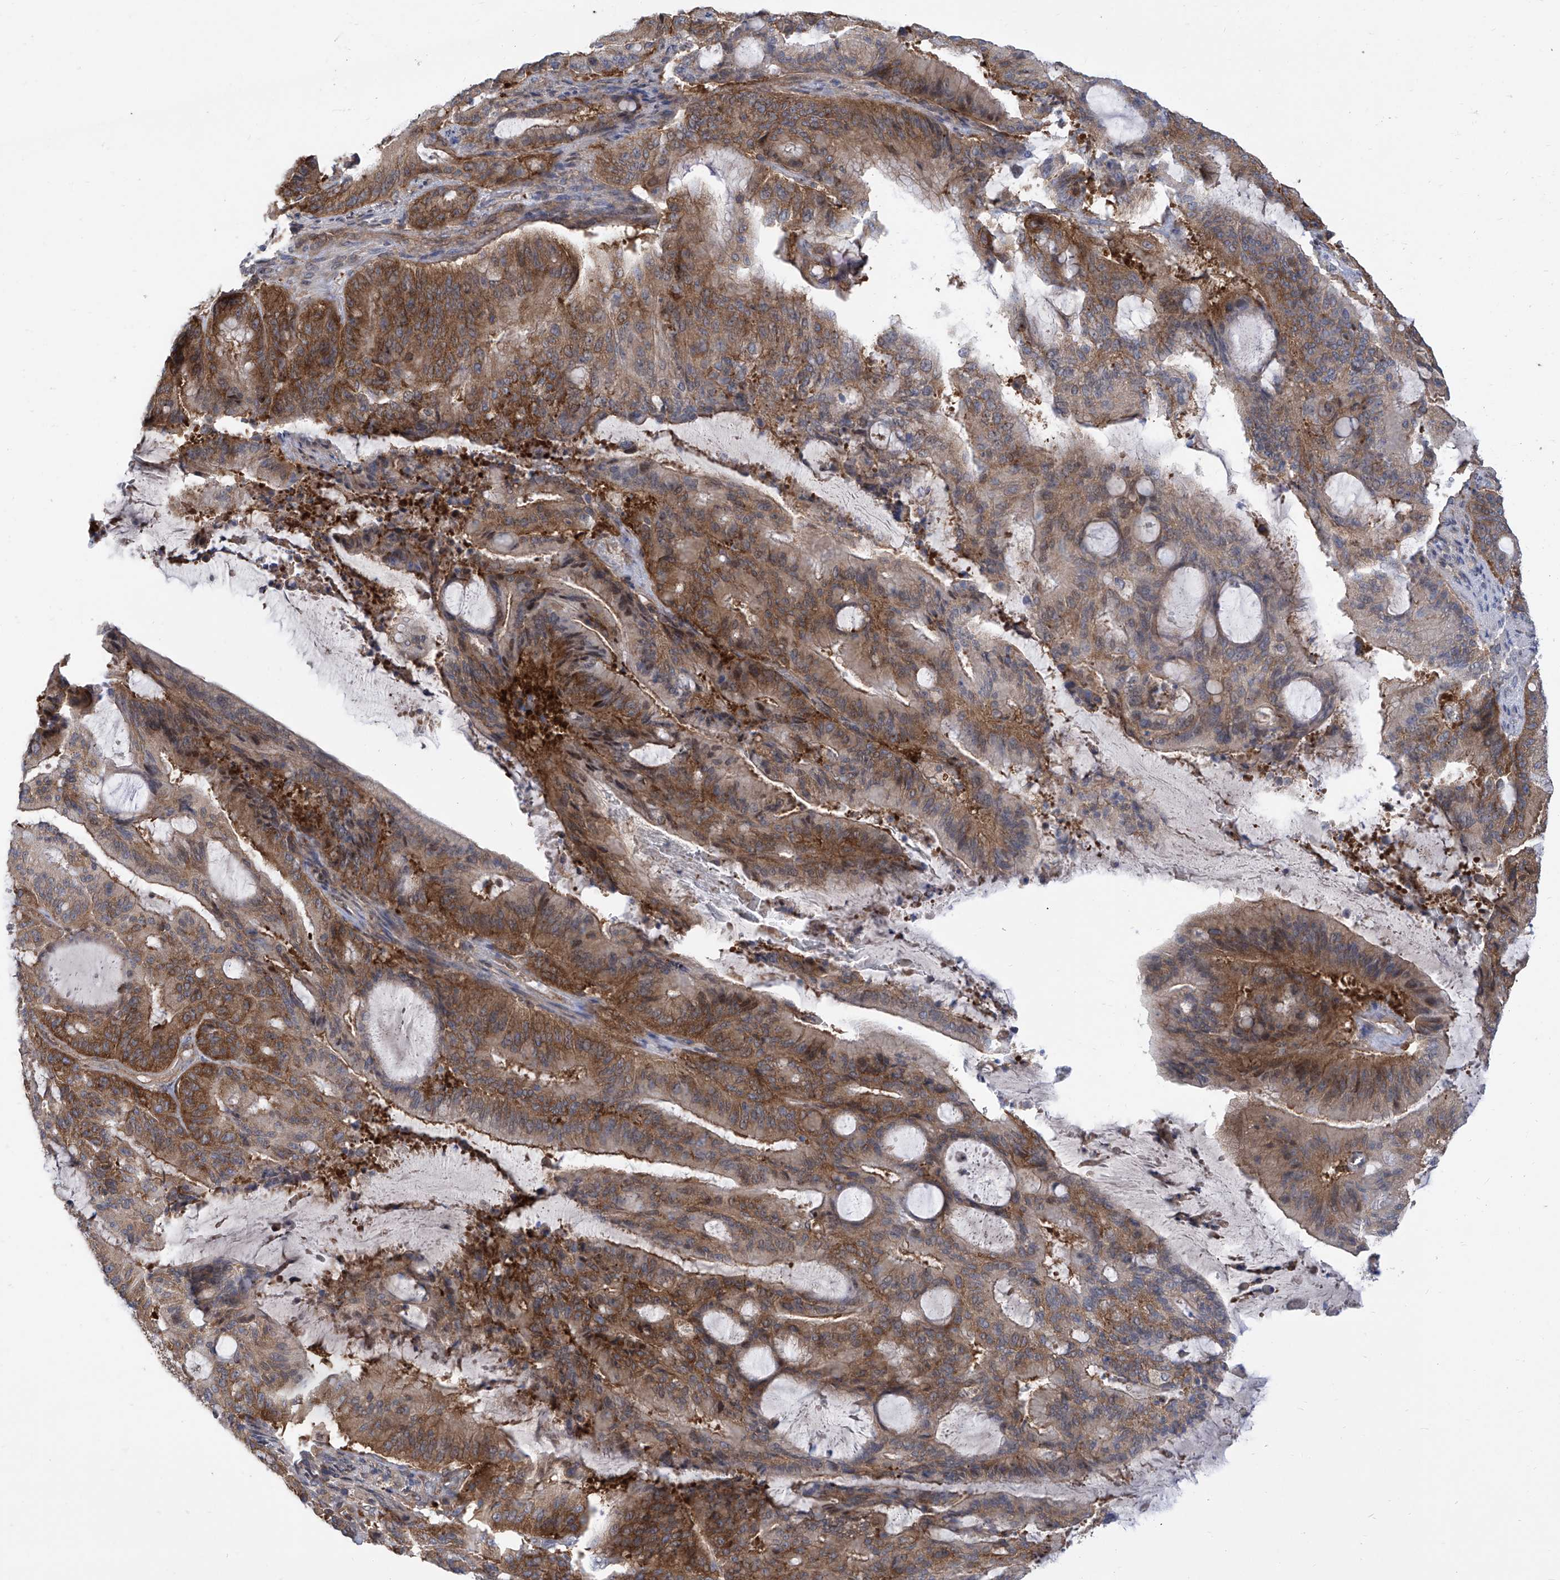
{"staining": {"intensity": "moderate", "quantity": ">75%", "location": "cytoplasmic/membranous"}, "tissue": "liver cancer", "cell_type": "Tumor cells", "image_type": "cancer", "snomed": [{"axis": "morphology", "description": "Normal tissue, NOS"}, {"axis": "morphology", "description": "Cholangiocarcinoma"}, {"axis": "topography", "description": "Liver"}, {"axis": "topography", "description": "Peripheral nerve tissue"}], "caption": "Liver cancer (cholangiocarcinoma) stained for a protein (brown) exhibits moderate cytoplasmic/membranous positive positivity in approximately >75% of tumor cells.", "gene": "EIF3M", "patient": {"sex": "female", "age": 73}}